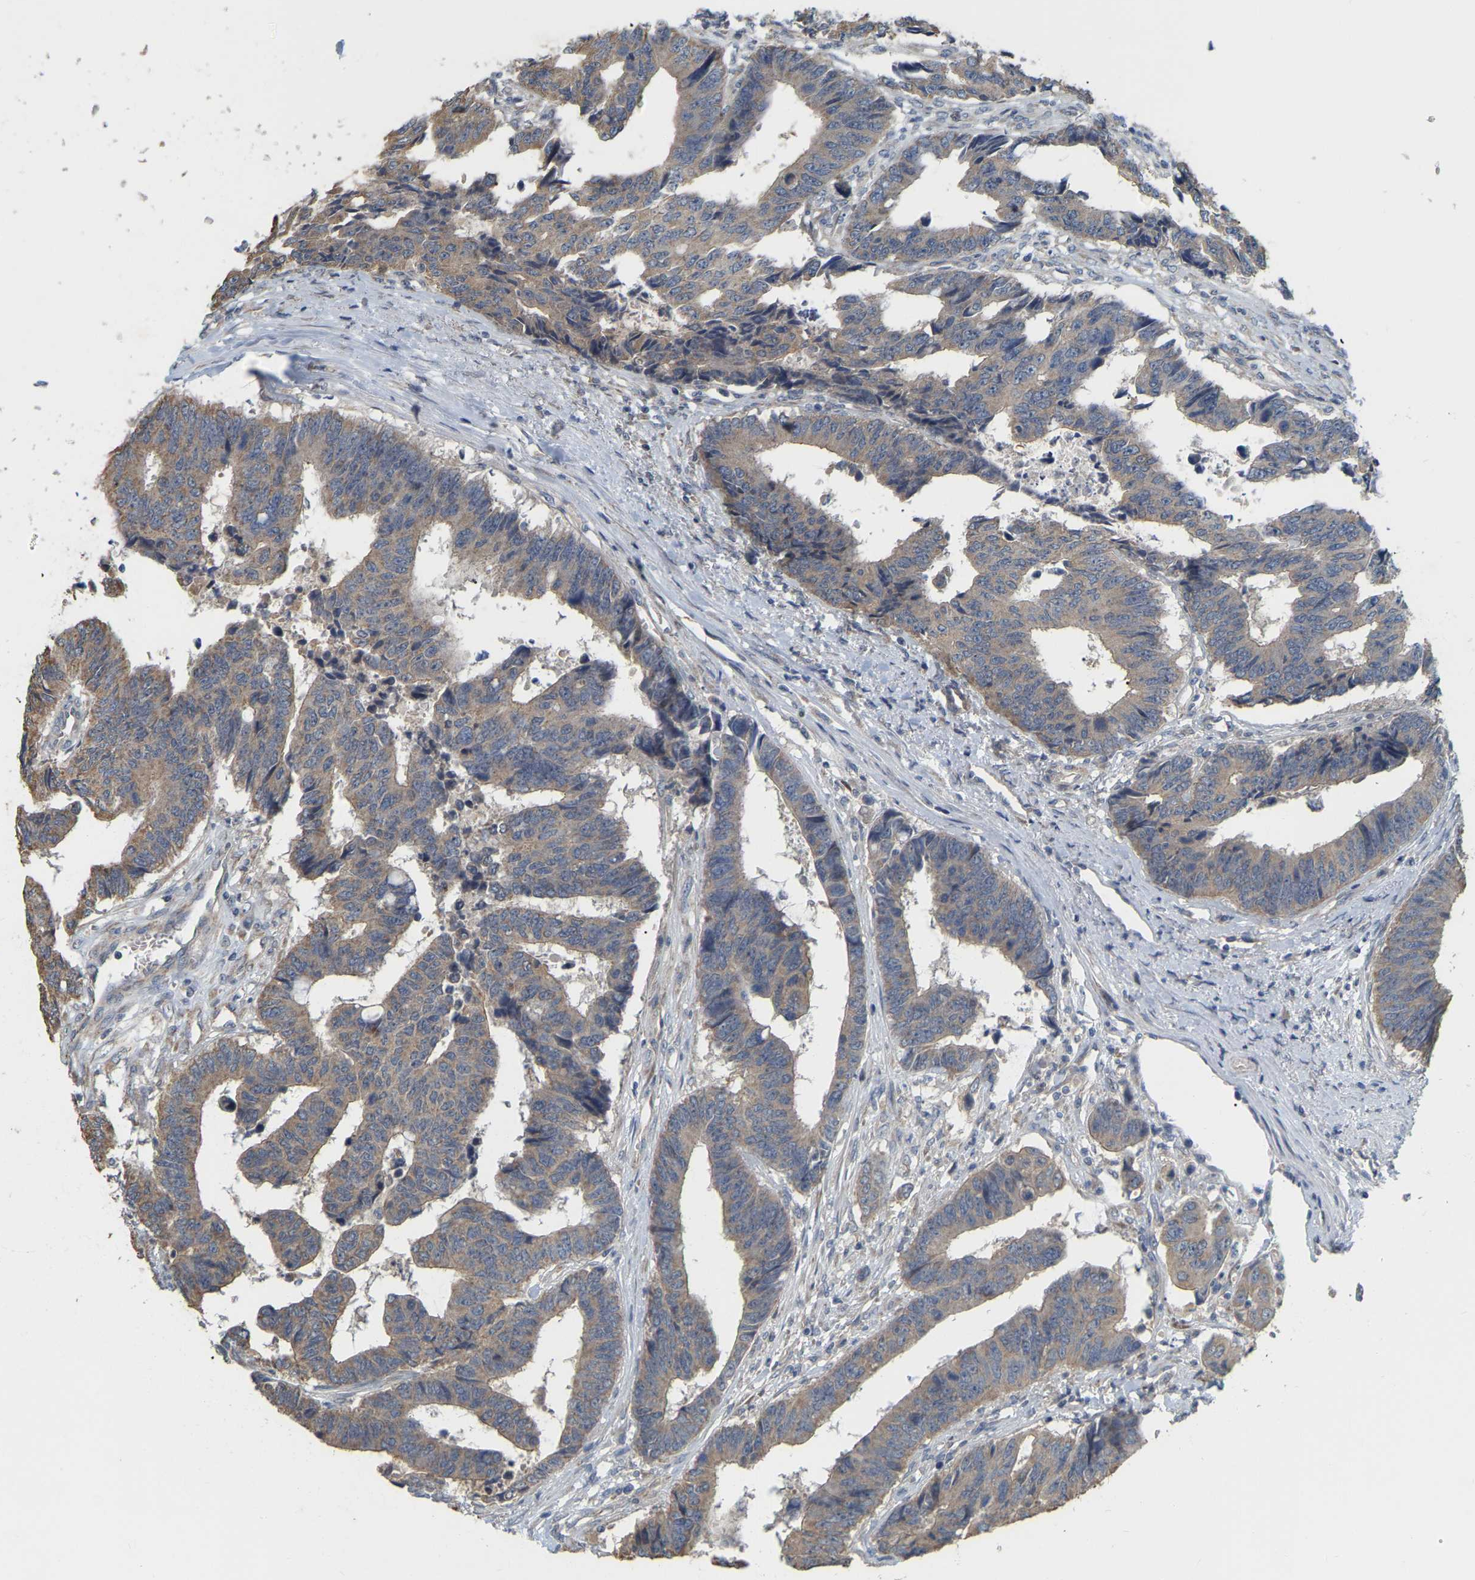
{"staining": {"intensity": "moderate", "quantity": ">75%", "location": "cytoplasmic/membranous"}, "tissue": "colorectal cancer", "cell_type": "Tumor cells", "image_type": "cancer", "snomed": [{"axis": "morphology", "description": "Adenocarcinoma, NOS"}, {"axis": "topography", "description": "Rectum"}], "caption": "A photomicrograph of colorectal adenocarcinoma stained for a protein demonstrates moderate cytoplasmic/membranous brown staining in tumor cells. (DAB (3,3'-diaminobenzidine) IHC with brightfield microscopy, high magnification).", "gene": "SSH1", "patient": {"sex": "male", "age": 84}}